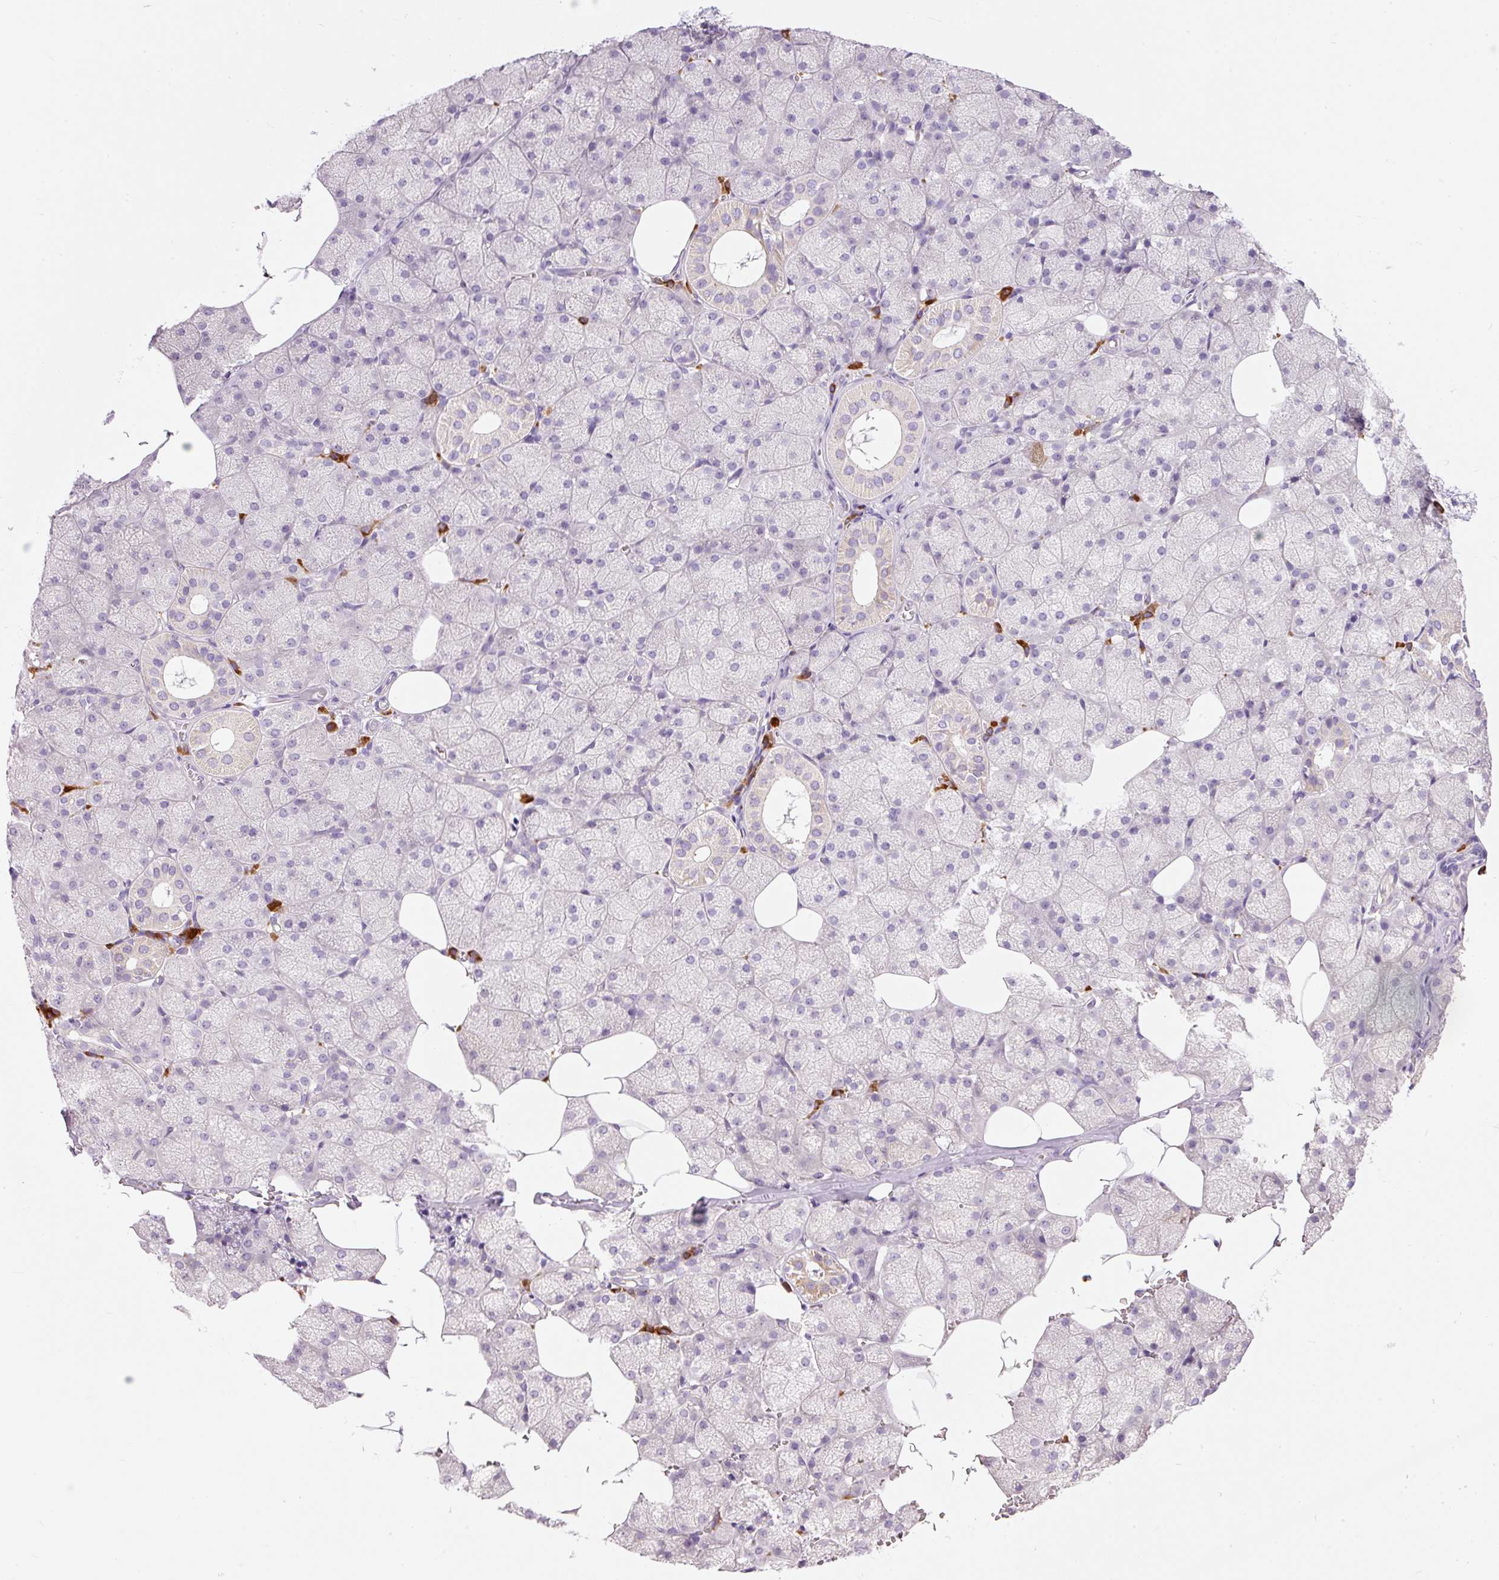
{"staining": {"intensity": "moderate", "quantity": "<25%", "location": "cytoplasmic/membranous"}, "tissue": "salivary gland", "cell_type": "Glandular cells", "image_type": "normal", "snomed": [{"axis": "morphology", "description": "Normal tissue, NOS"}, {"axis": "topography", "description": "Salivary gland"}, {"axis": "topography", "description": "Peripheral nerve tissue"}], "caption": "Immunohistochemical staining of unremarkable salivary gland exhibits moderate cytoplasmic/membranous protein staining in about <25% of glandular cells.", "gene": "PNPLA5", "patient": {"sex": "male", "age": 38}}